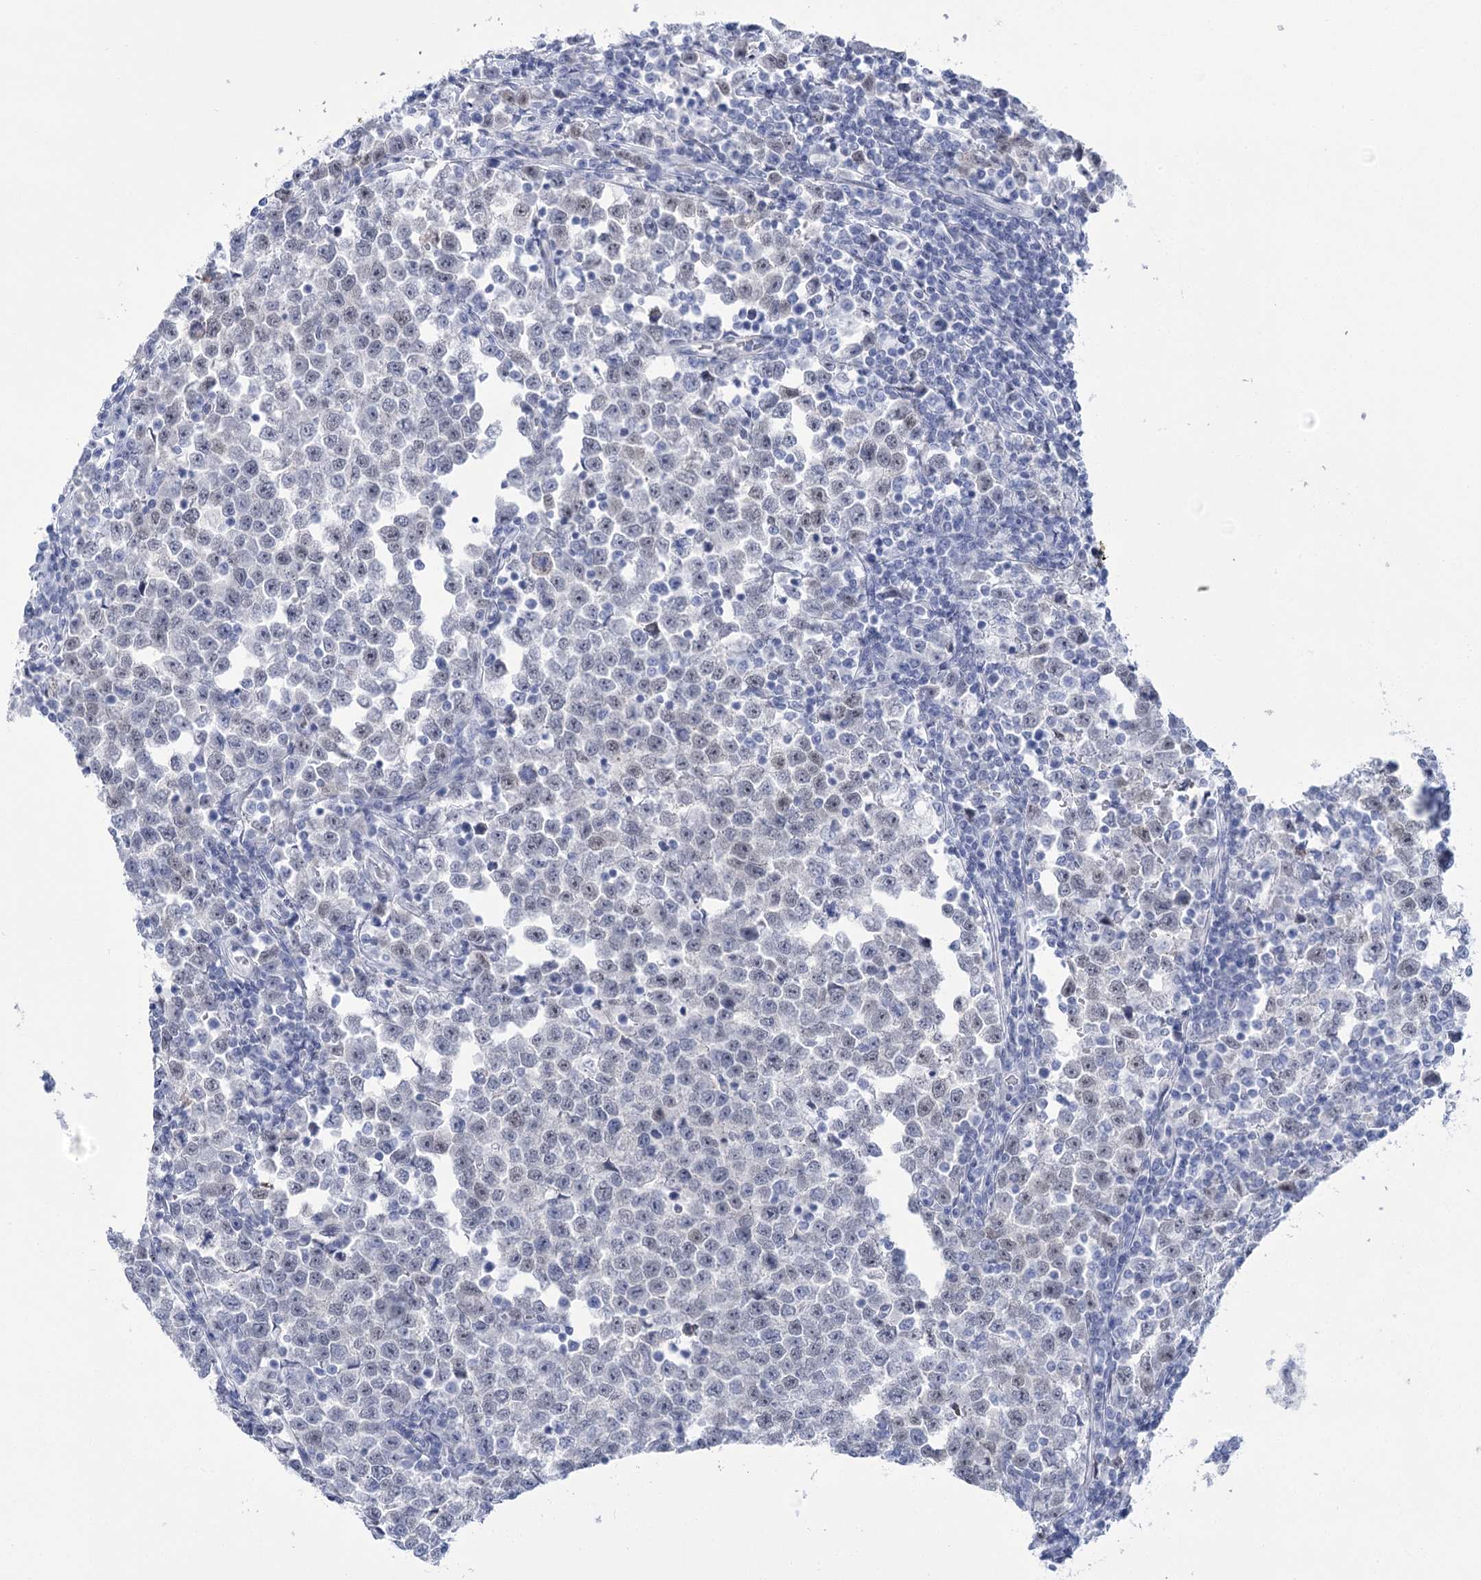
{"staining": {"intensity": "negative", "quantity": "none", "location": "none"}, "tissue": "testis cancer", "cell_type": "Tumor cells", "image_type": "cancer", "snomed": [{"axis": "morphology", "description": "Normal tissue, NOS"}, {"axis": "morphology", "description": "Seminoma, NOS"}, {"axis": "topography", "description": "Testis"}], "caption": "A micrograph of human seminoma (testis) is negative for staining in tumor cells.", "gene": "HORMAD1", "patient": {"sex": "male", "age": 43}}